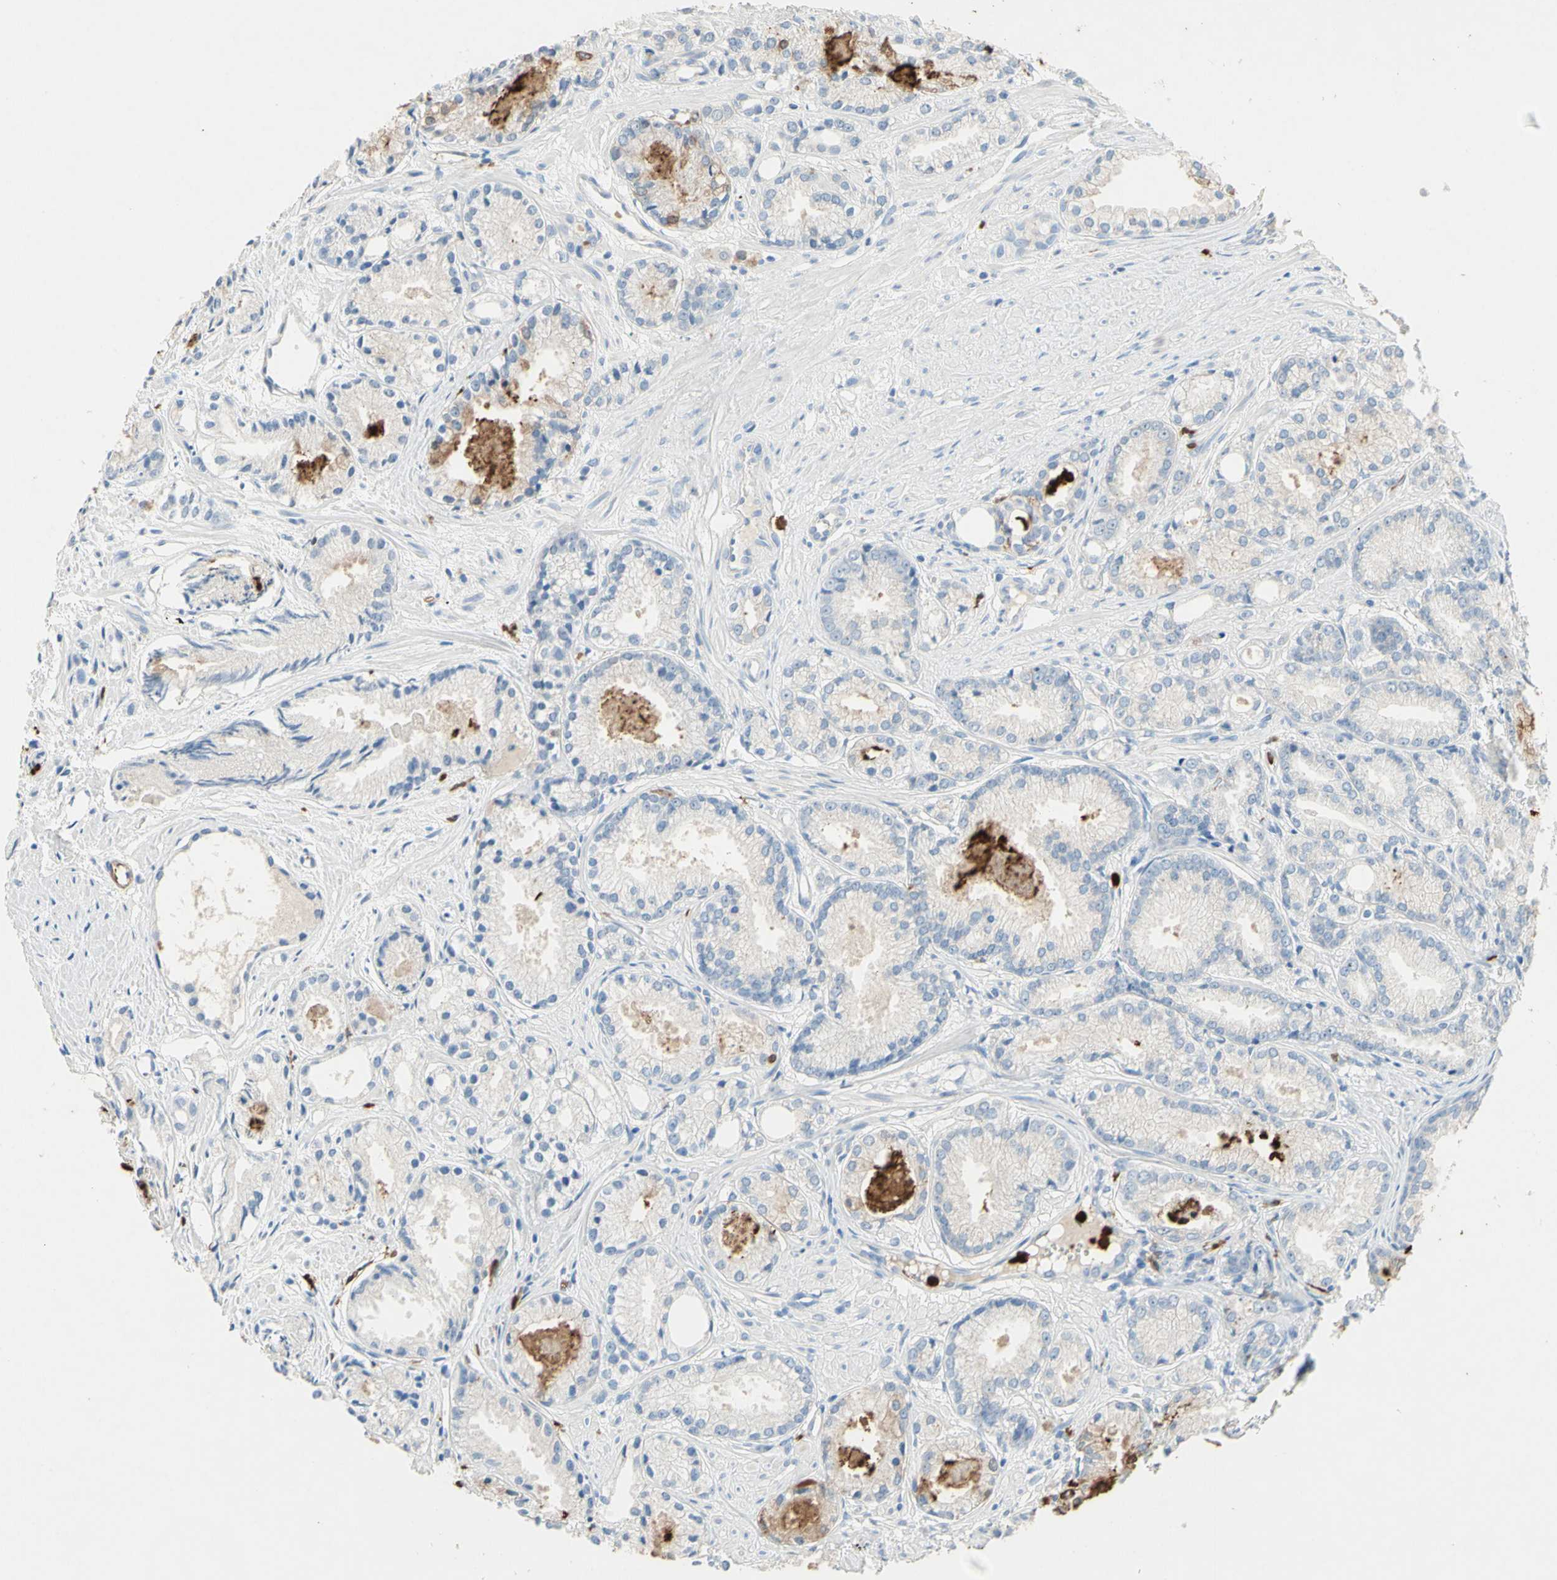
{"staining": {"intensity": "negative", "quantity": "none", "location": "none"}, "tissue": "prostate cancer", "cell_type": "Tumor cells", "image_type": "cancer", "snomed": [{"axis": "morphology", "description": "Adenocarcinoma, Low grade"}, {"axis": "topography", "description": "Prostate"}], "caption": "Photomicrograph shows no significant protein positivity in tumor cells of prostate cancer.", "gene": "NFKBIZ", "patient": {"sex": "male", "age": 72}}